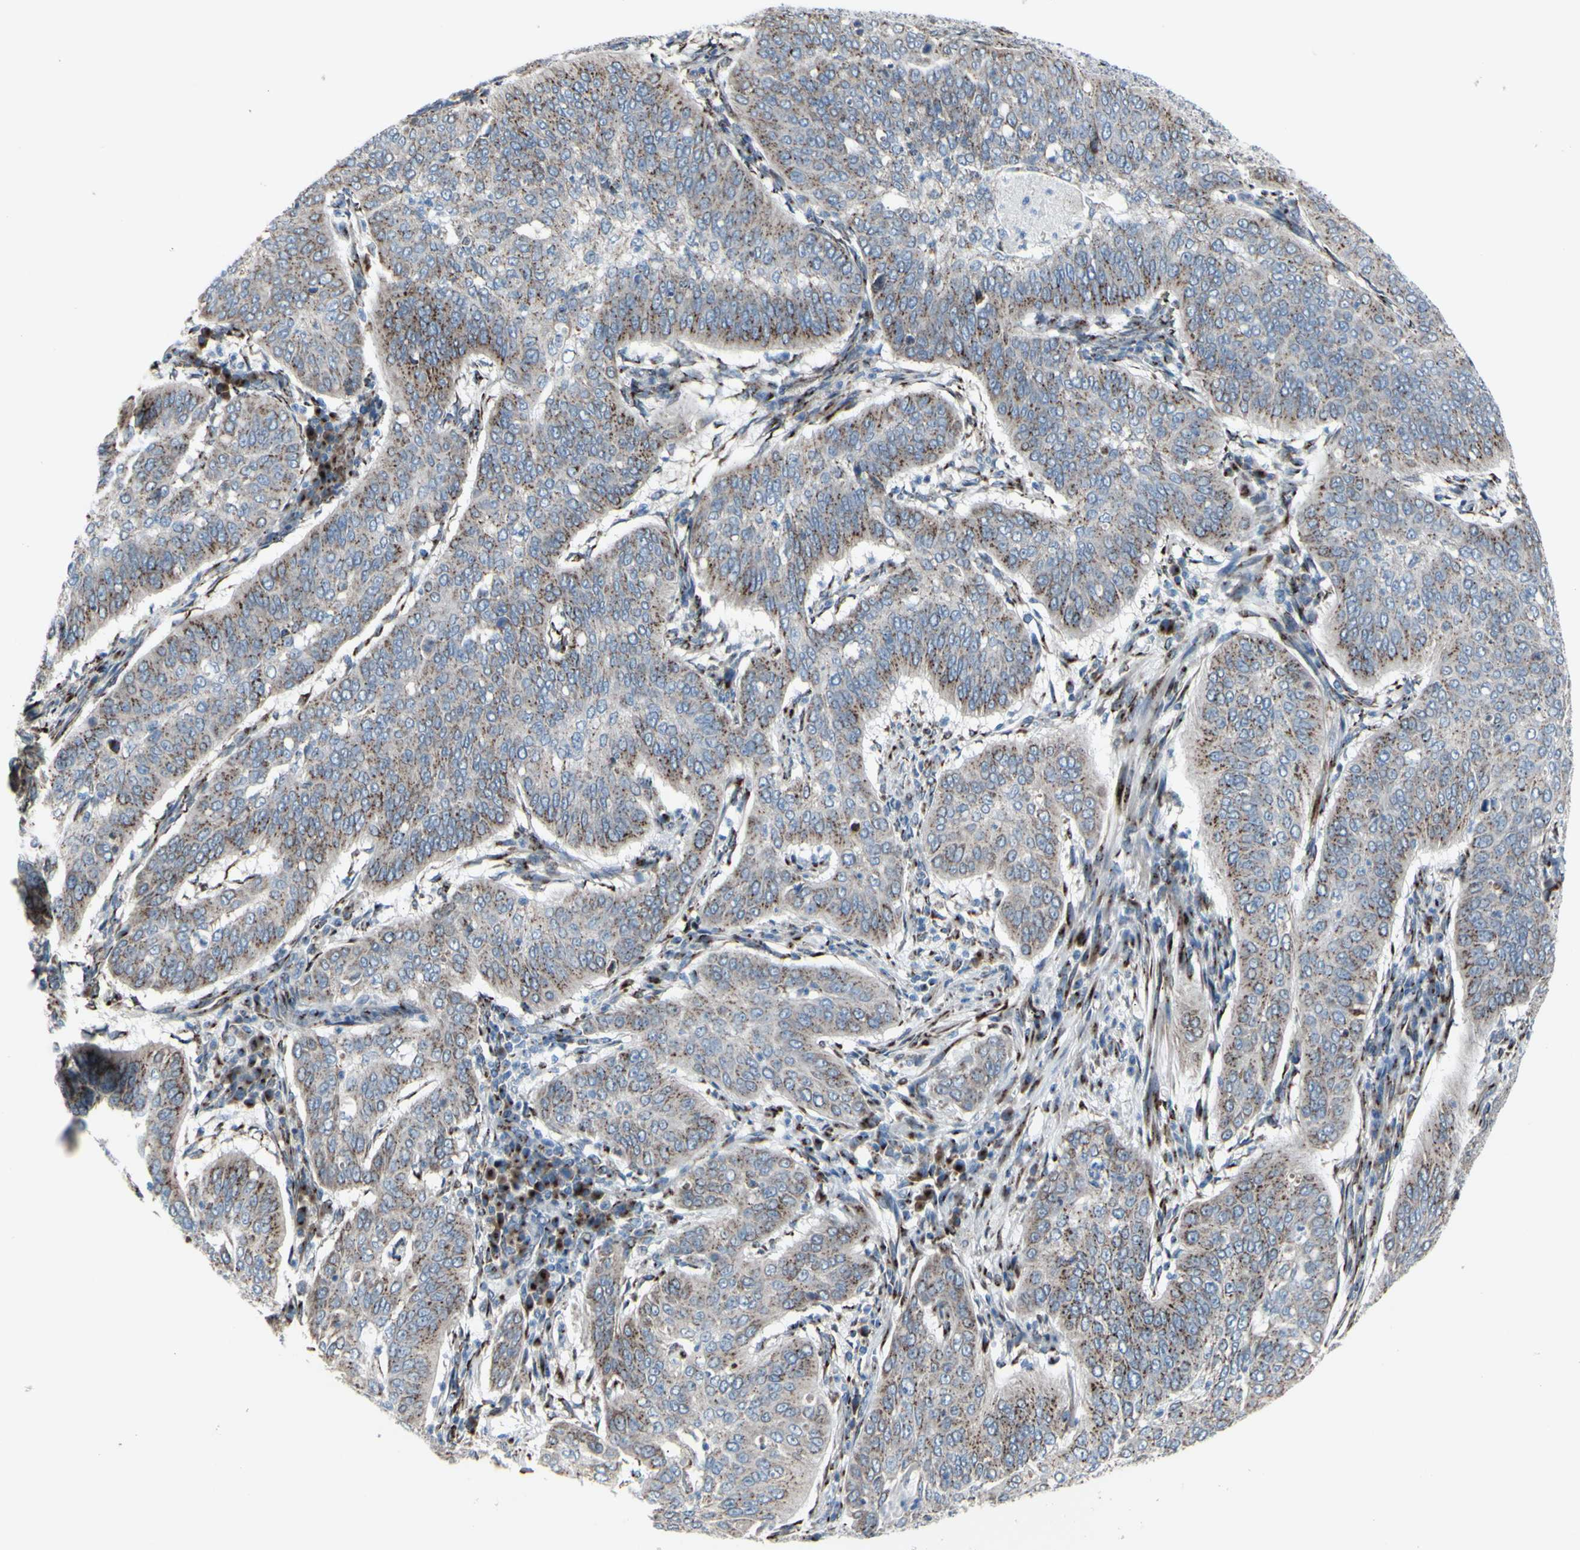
{"staining": {"intensity": "moderate", "quantity": ">75%", "location": "cytoplasmic/membranous"}, "tissue": "cervical cancer", "cell_type": "Tumor cells", "image_type": "cancer", "snomed": [{"axis": "morphology", "description": "Normal tissue, NOS"}, {"axis": "morphology", "description": "Squamous cell carcinoma, NOS"}, {"axis": "topography", "description": "Cervix"}], "caption": "DAB immunohistochemical staining of cervical squamous cell carcinoma reveals moderate cytoplasmic/membranous protein staining in about >75% of tumor cells.", "gene": "GLG1", "patient": {"sex": "female", "age": 39}}